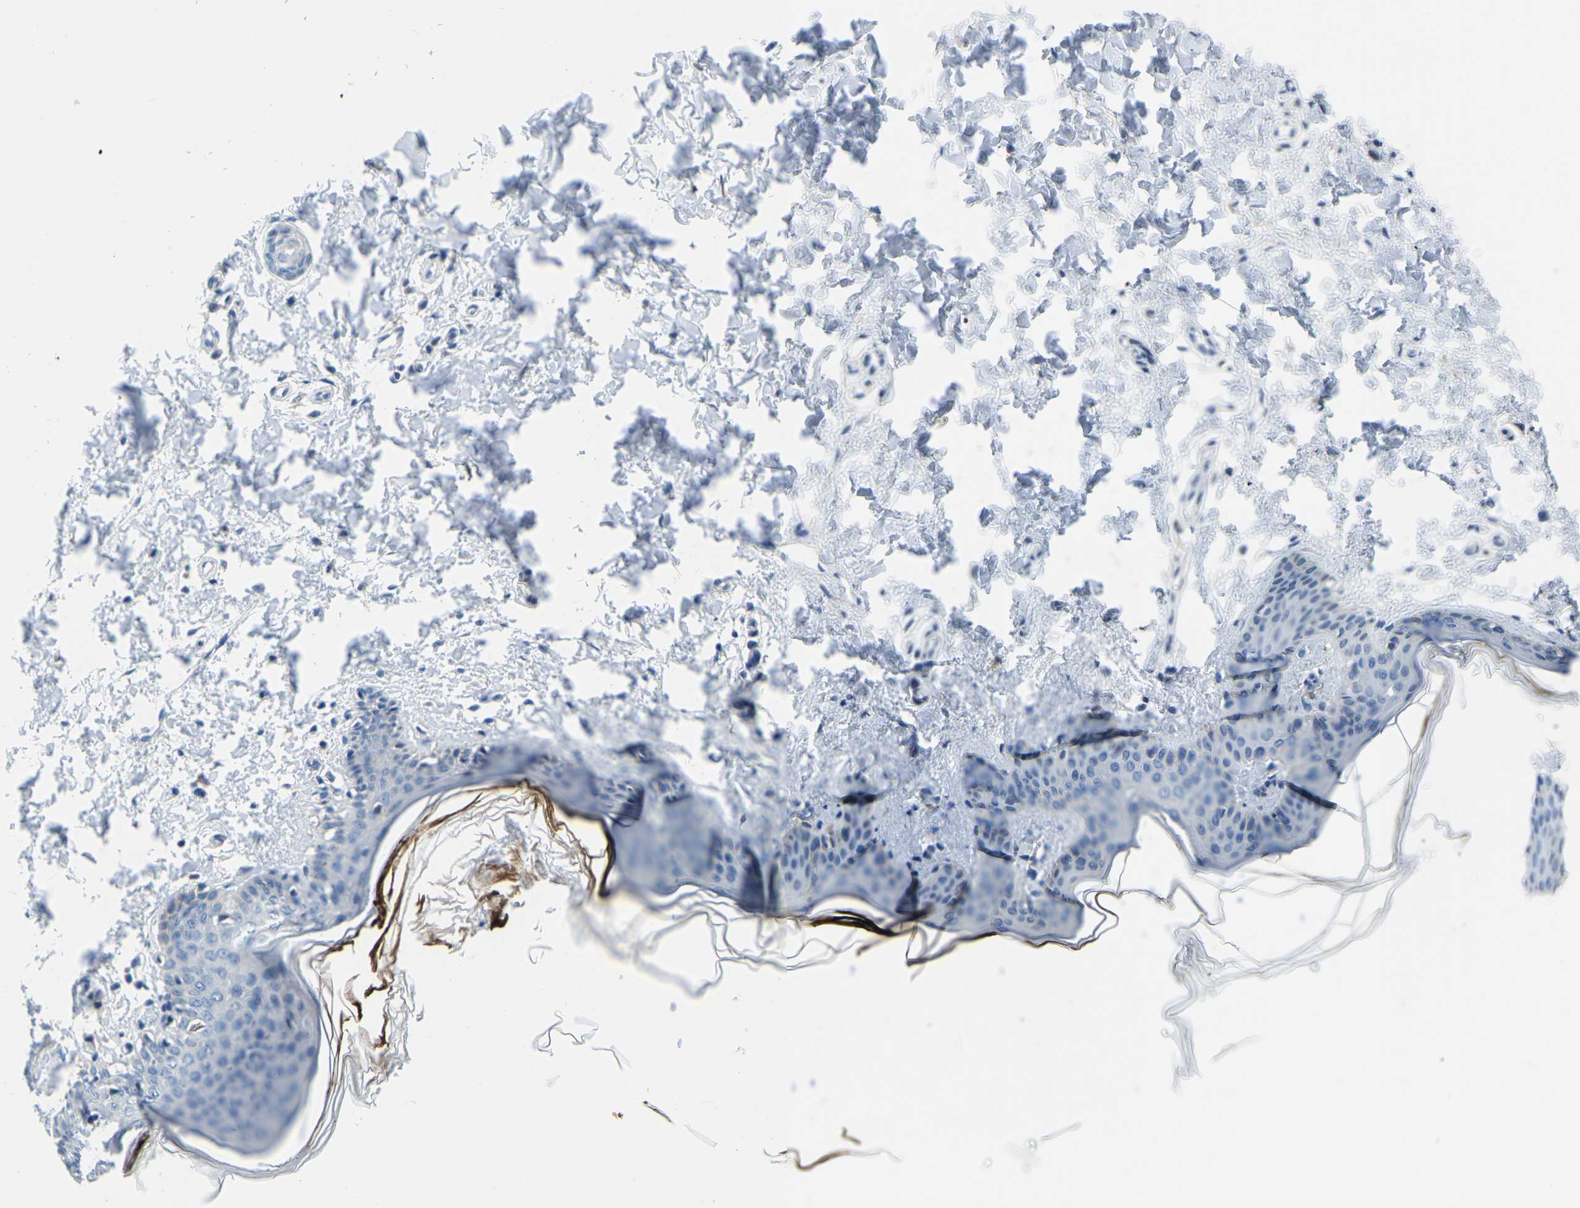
{"staining": {"intensity": "negative", "quantity": "none", "location": "none"}, "tissue": "skin", "cell_type": "Fibroblasts", "image_type": "normal", "snomed": [{"axis": "morphology", "description": "Normal tissue, NOS"}, {"axis": "topography", "description": "Skin"}], "caption": "Fibroblasts show no significant positivity in unremarkable skin. The staining is performed using DAB (3,3'-diaminobenzidine) brown chromogen with nuclei counter-stained in using hematoxylin.", "gene": "LIAS", "patient": {"sex": "female", "age": 17}}